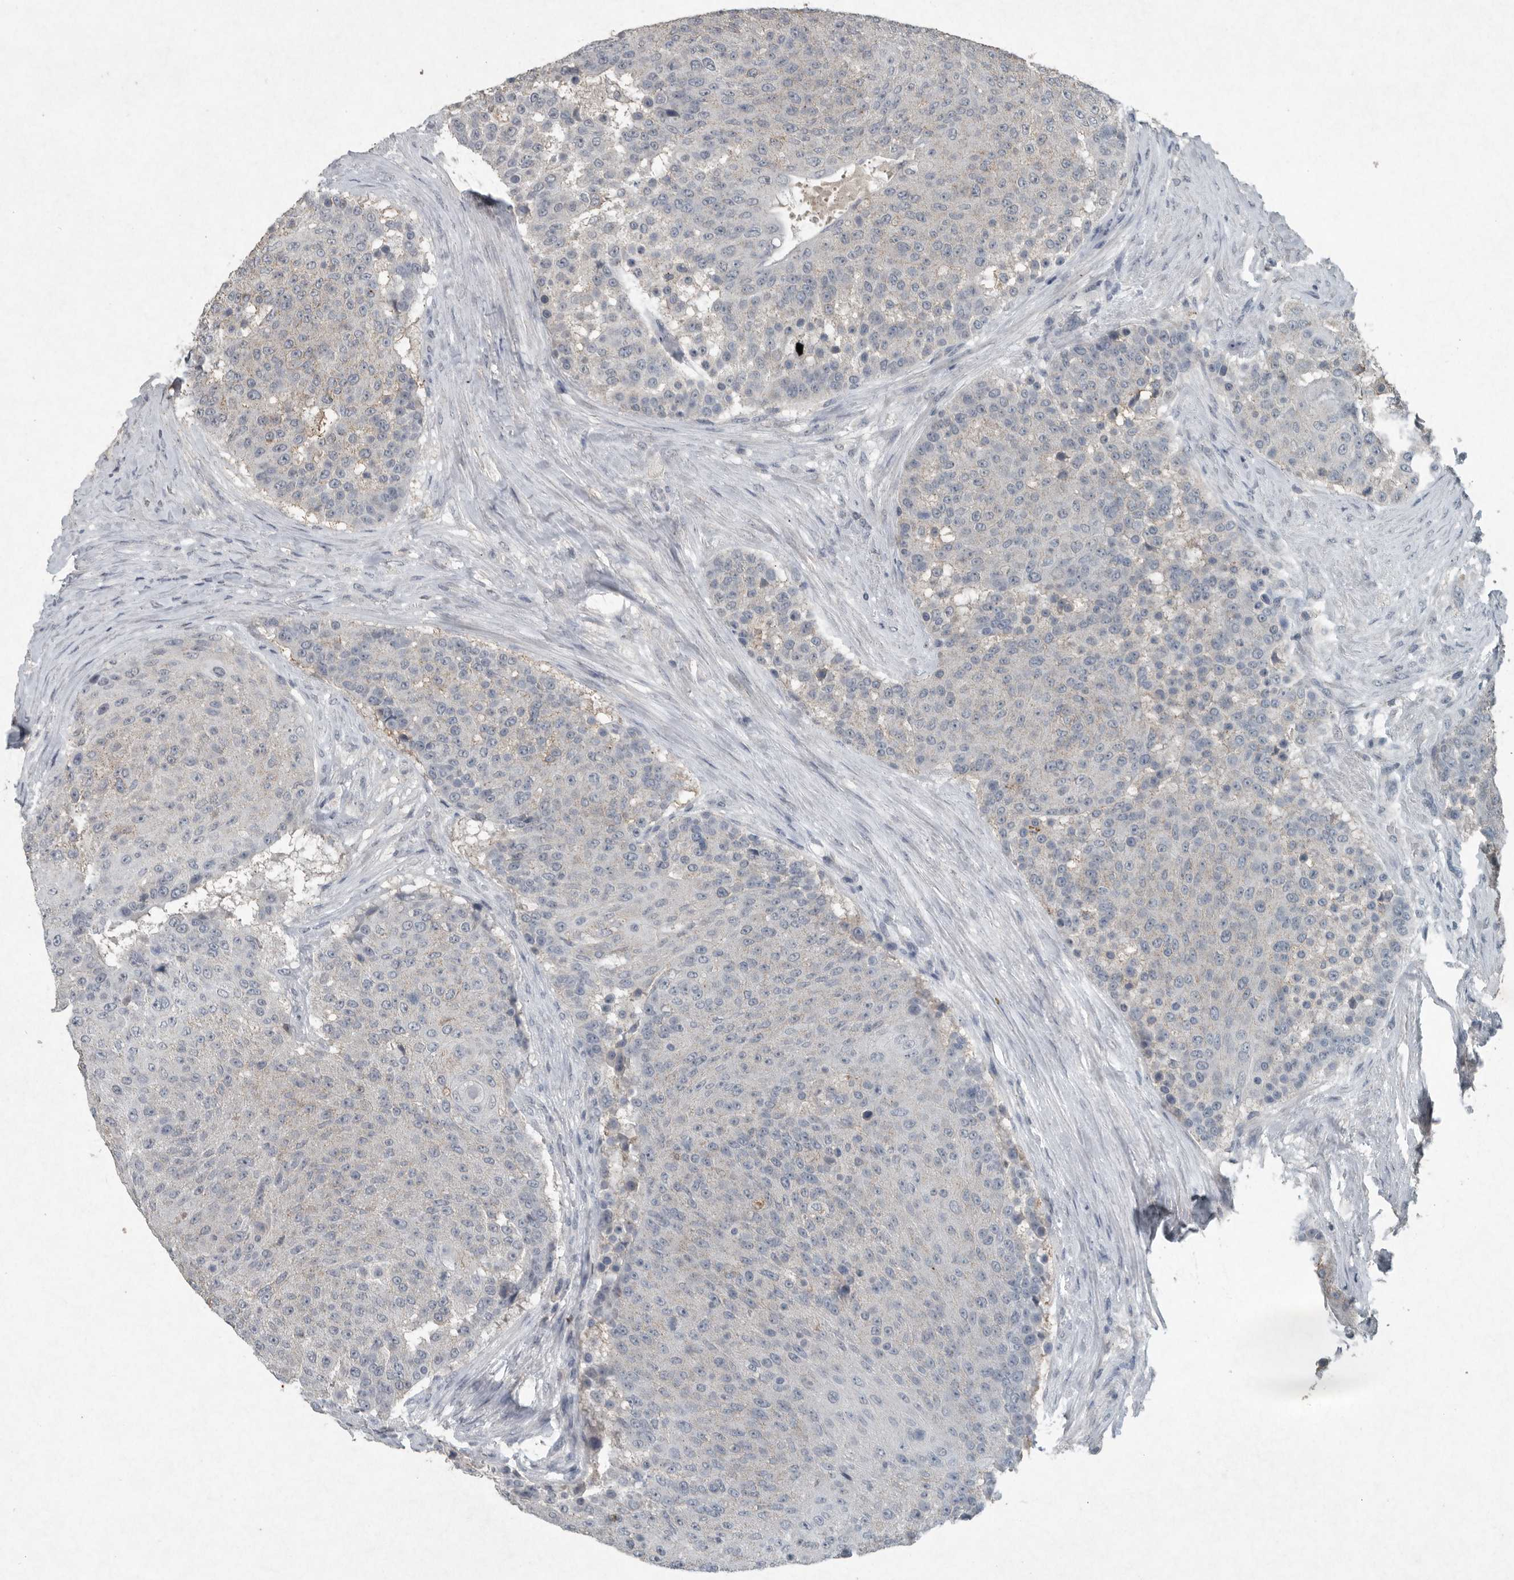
{"staining": {"intensity": "weak", "quantity": "<25%", "location": "cytoplasmic/membranous"}, "tissue": "urothelial cancer", "cell_type": "Tumor cells", "image_type": "cancer", "snomed": [{"axis": "morphology", "description": "Urothelial carcinoma, High grade"}, {"axis": "topography", "description": "Urinary bladder"}], "caption": "Immunohistochemical staining of urothelial carcinoma (high-grade) shows no significant positivity in tumor cells. The staining is performed using DAB brown chromogen with nuclei counter-stained in using hematoxylin.", "gene": "IL20", "patient": {"sex": "female", "age": 63}}